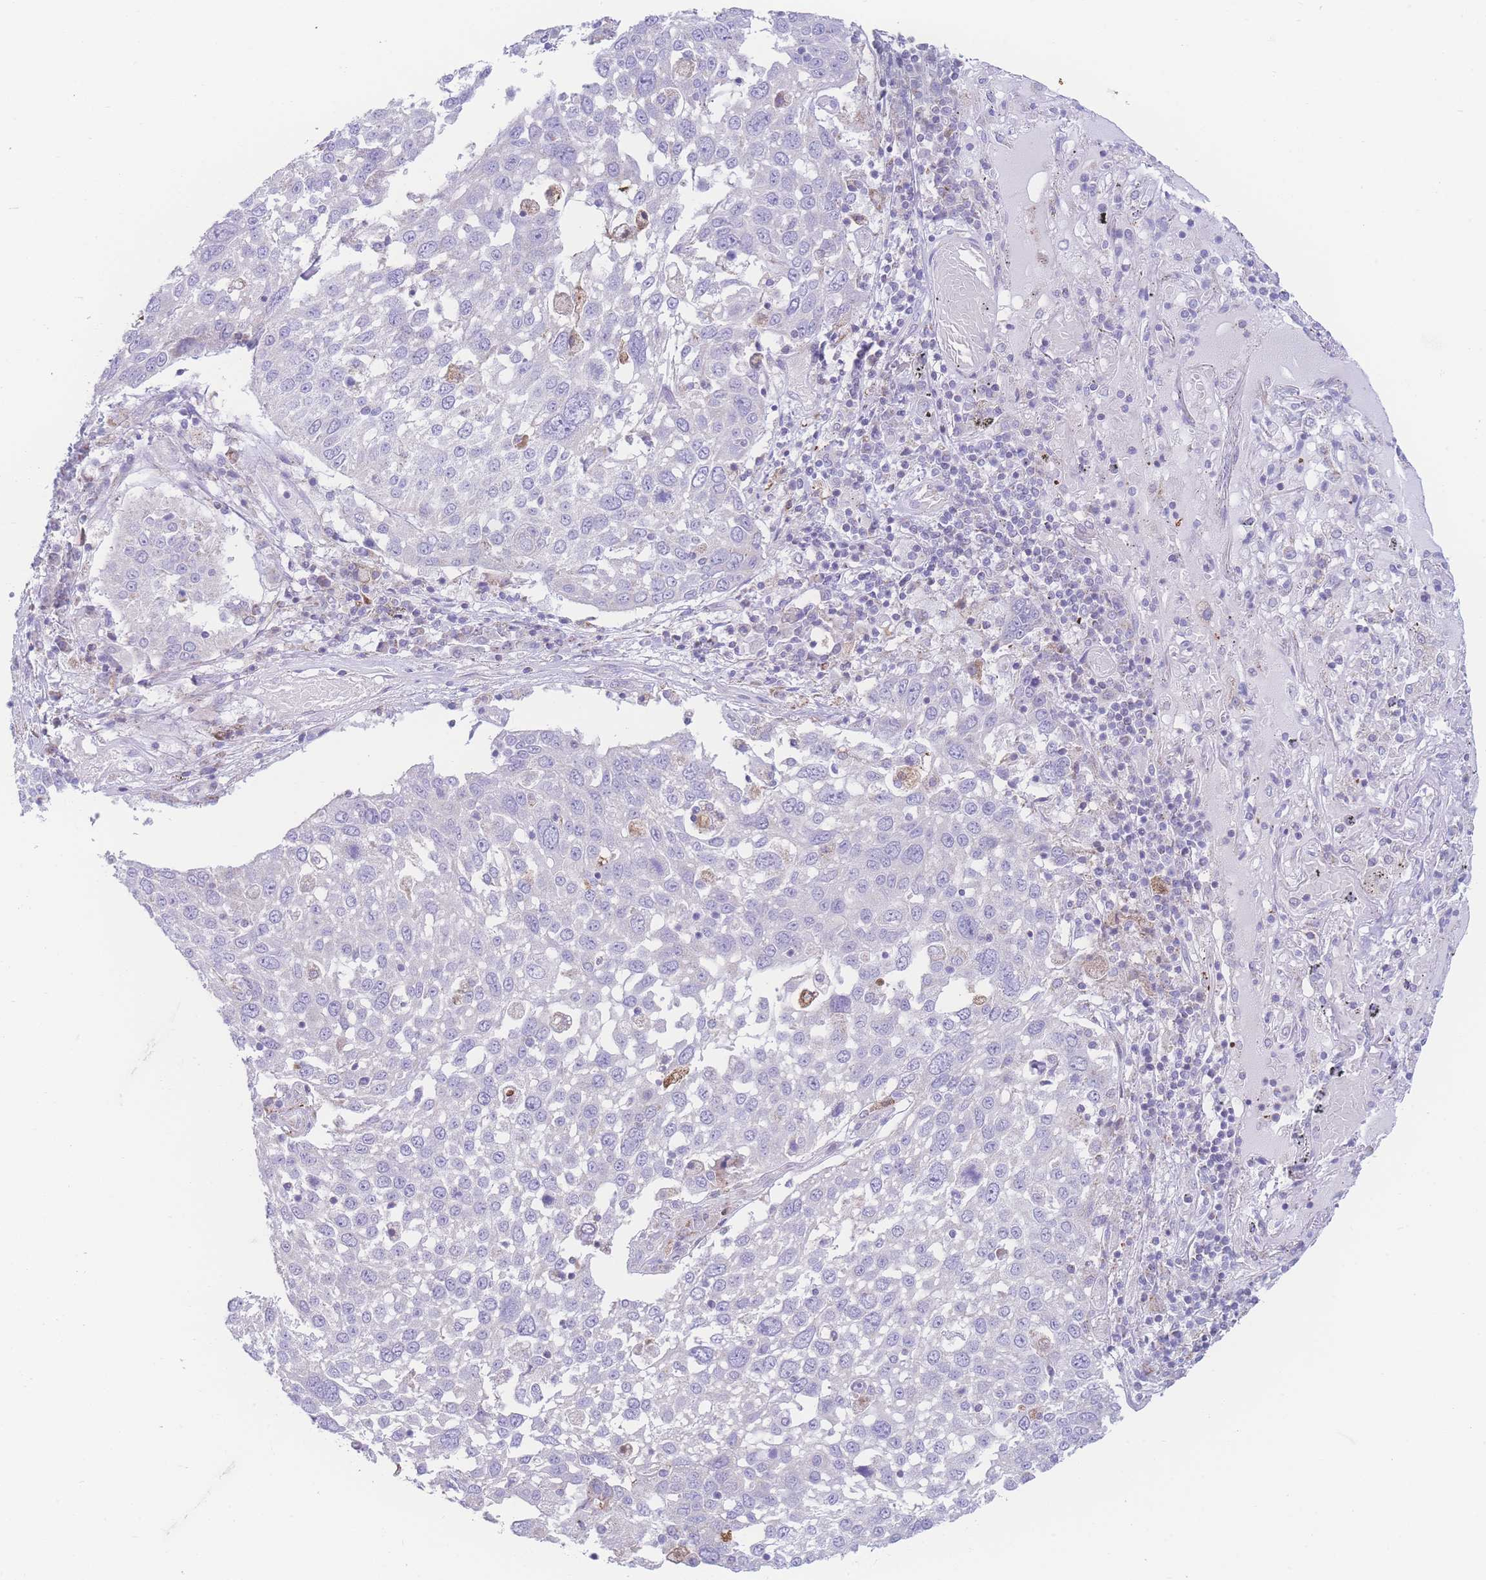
{"staining": {"intensity": "negative", "quantity": "none", "location": "none"}, "tissue": "lung cancer", "cell_type": "Tumor cells", "image_type": "cancer", "snomed": [{"axis": "morphology", "description": "Squamous cell carcinoma, NOS"}, {"axis": "topography", "description": "Lung"}], "caption": "Tumor cells show no significant positivity in lung squamous cell carcinoma.", "gene": "NBEAL1", "patient": {"sex": "male", "age": 65}}